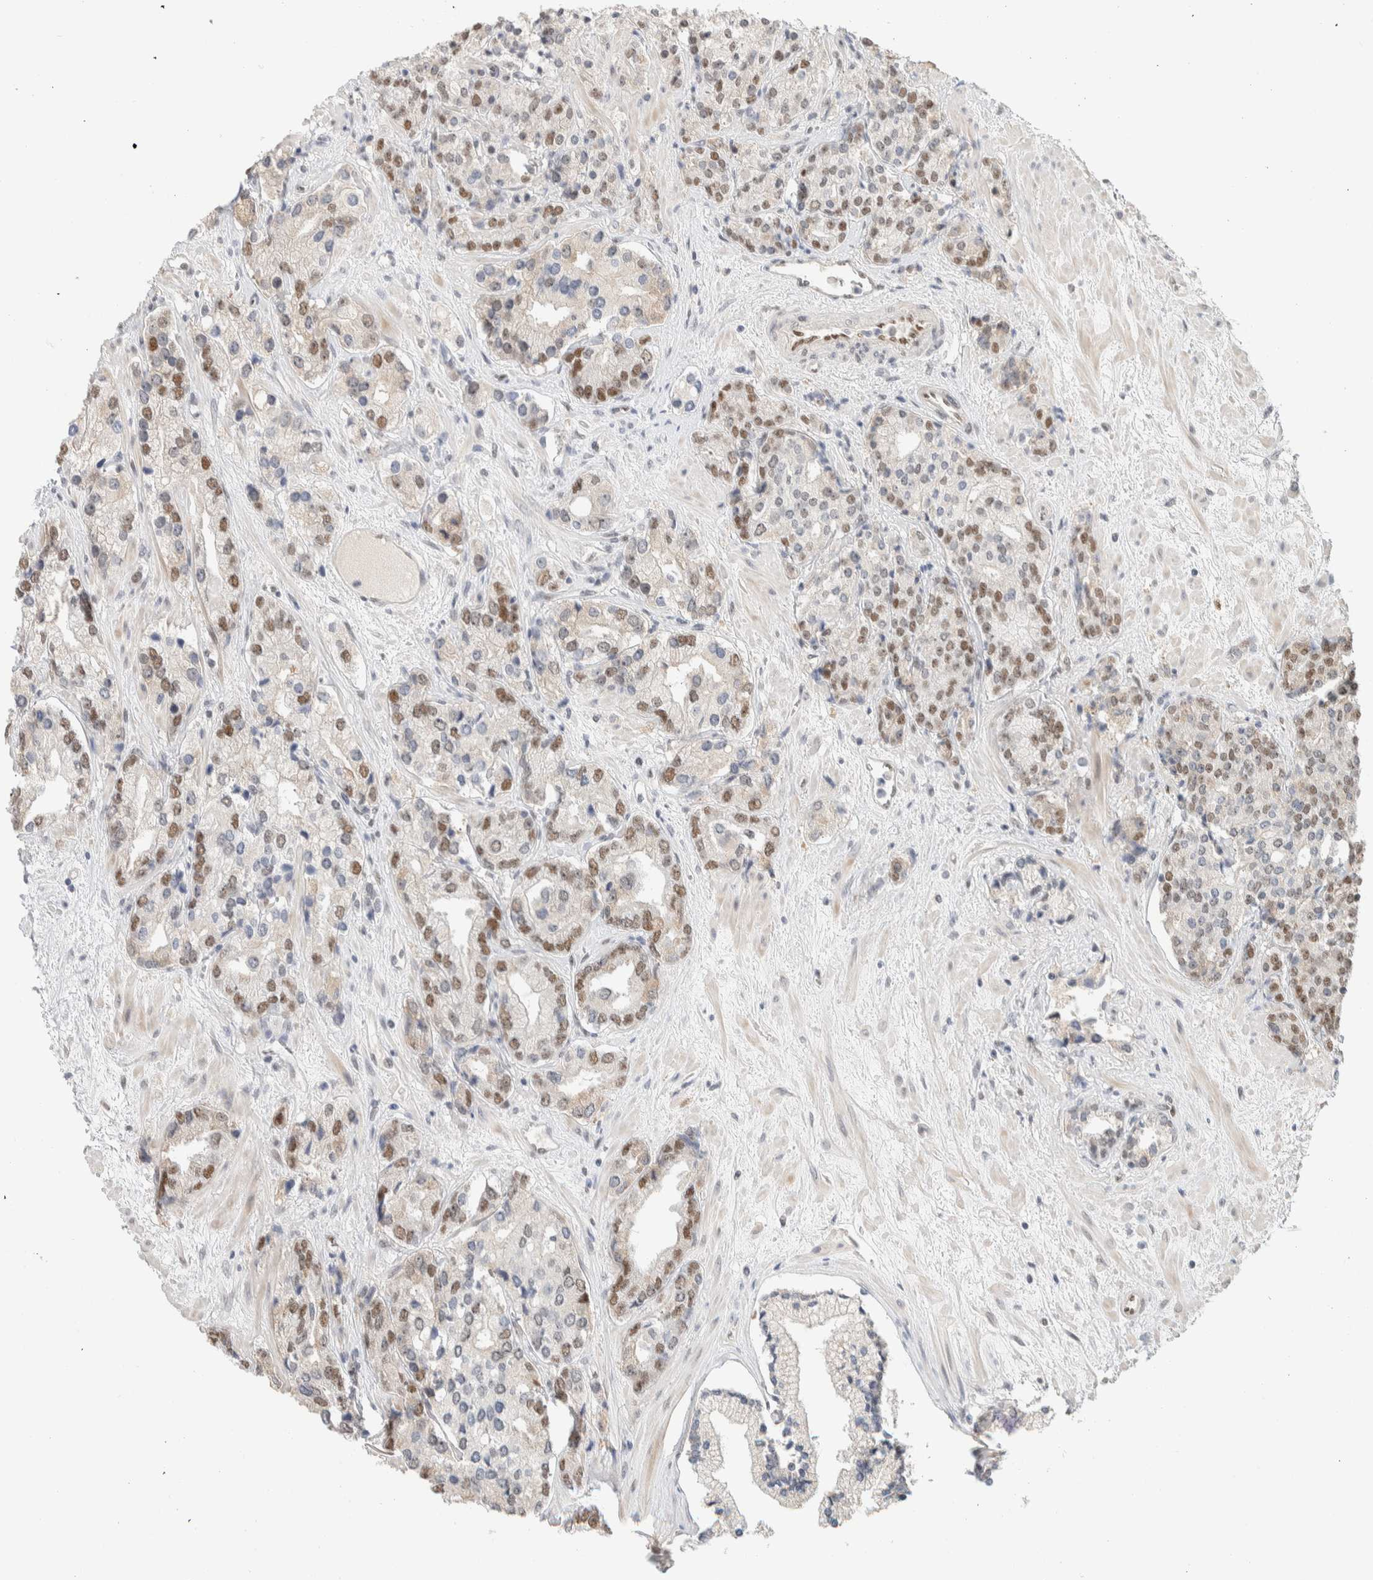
{"staining": {"intensity": "moderate", "quantity": "25%-75%", "location": "nuclear"}, "tissue": "prostate cancer", "cell_type": "Tumor cells", "image_type": "cancer", "snomed": [{"axis": "morphology", "description": "Adenocarcinoma, High grade"}, {"axis": "topography", "description": "Prostate"}], "caption": "Immunohistochemistry image of prostate adenocarcinoma (high-grade) stained for a protein (brown), which demonstrates medium levels of moderate nuclear positivity in approximately 25%-75% of tumor cells.", "gene": "PUS7", "patient": {"sex": "male", "age": 71}}